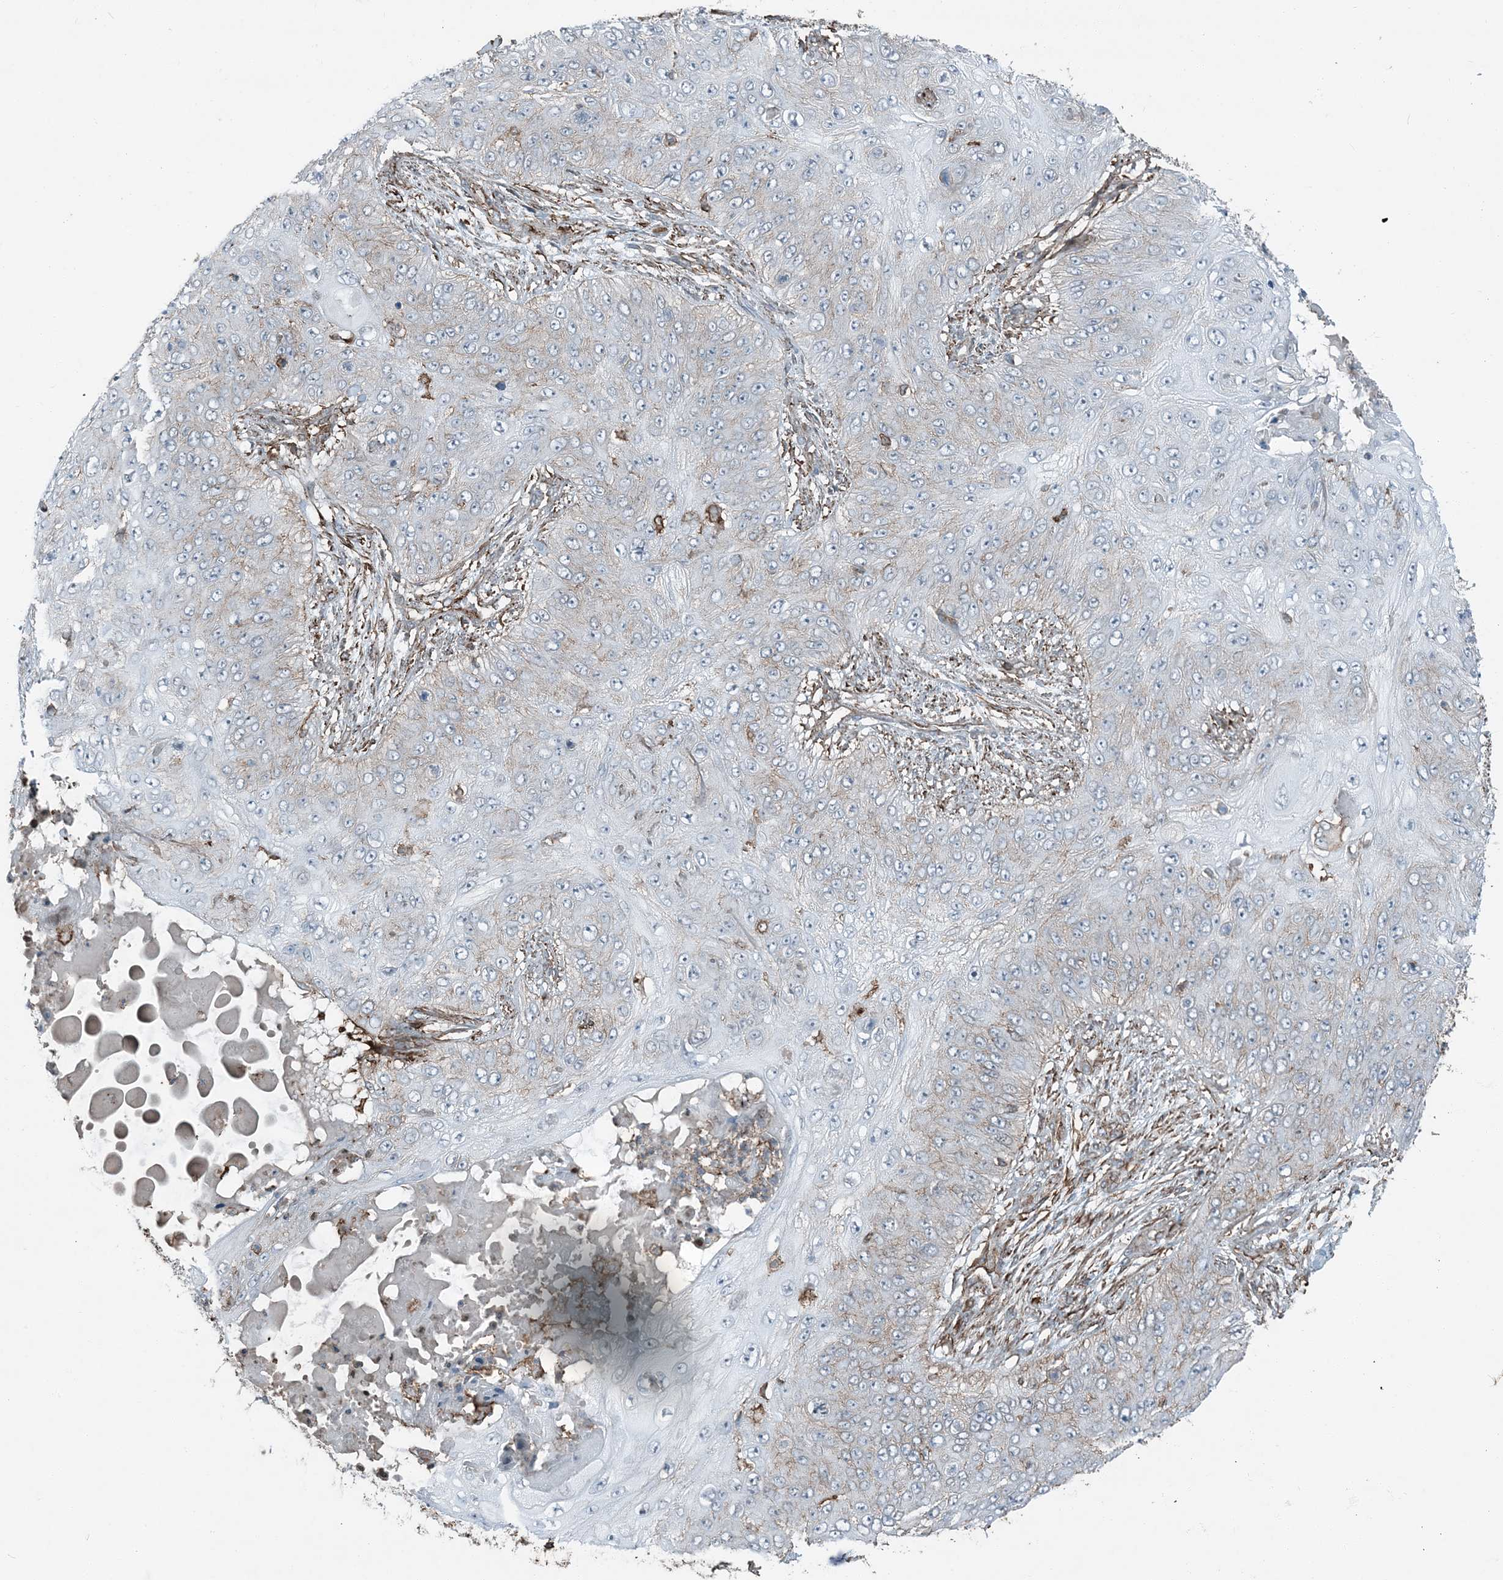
{"staining": {"intensity": "negative", "quantity": "none", "location": "none"}, "tissue": "skin cancer", "cell_type": "Tumor cells", "image_type": "cancer", "snomed": [{"axis": "morphology", "description": "Squamous cell carcinoma, NOS"}, {"axis": "topography", "description": "Skin"}], "caption": "Immunohistochemistry histopathology image of neoplastic tissue: skin cancer stained with DAB reveals no significant protein staining in tumor cells.", "gene": "APOBEC3C", "patient": {"sex": "female", "age": 80}}